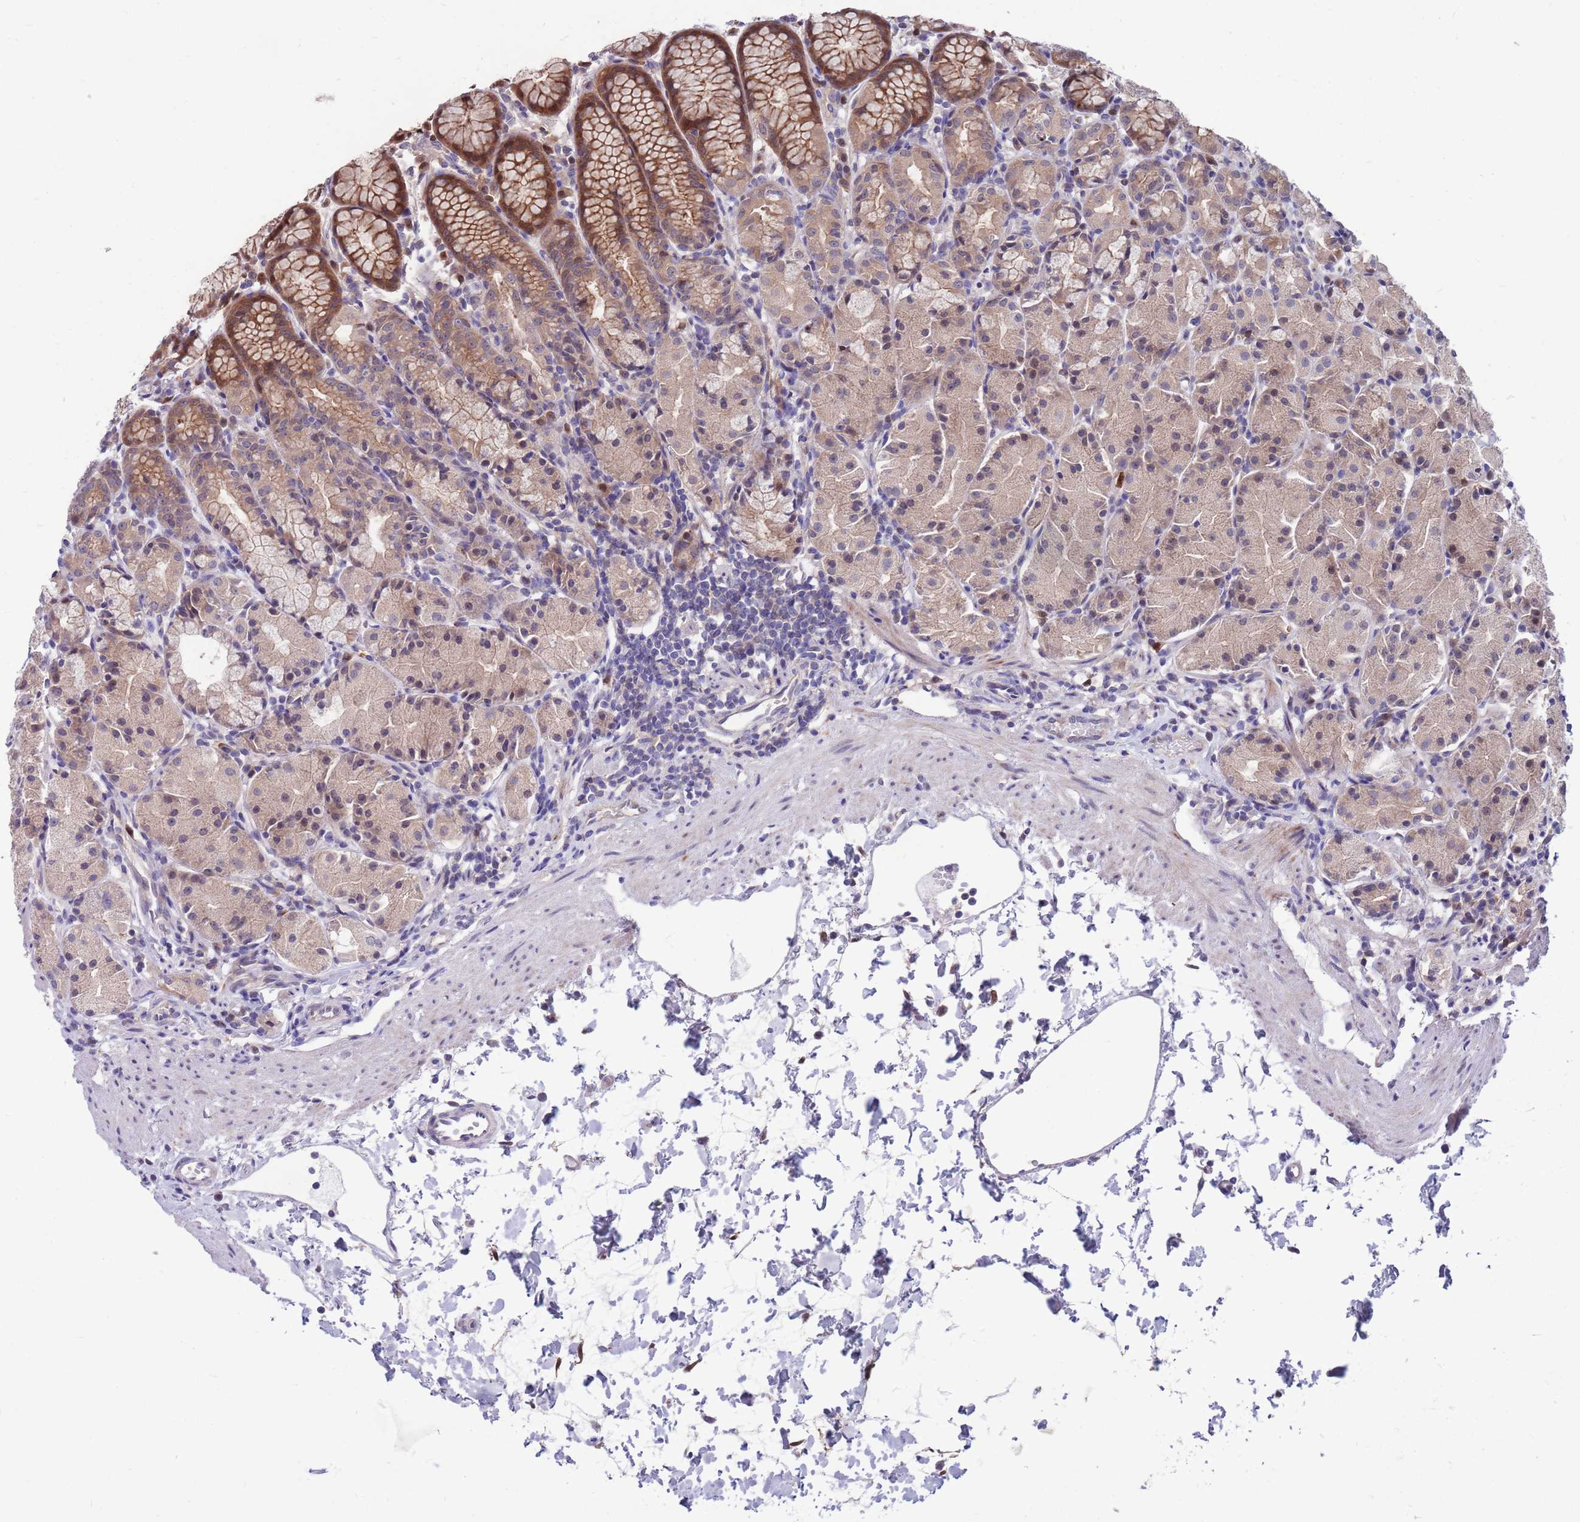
{"staining": {"intensity": "moderate", "quantity": "25%-75%", "location": "cytoplasmic/membranous"}, "tissue": "stomach", "cell_type": "Glandular cells", "image_type": "normal", "snomed": [{"axis": "morphology", "description": "Normal tissue, NOS"}, {"axis": "topography", "description": "Stomach, upper"}], "caption": "Immunohistochemical staining of unremarkable stomach demonstrates moderate cytoplasmic/membranous protein positivity in about 25%-75% of glandular cells. Nuclei are stained in blue.", "gene": "KLHL29", "patient": {"sex": "male", "age": 47}}